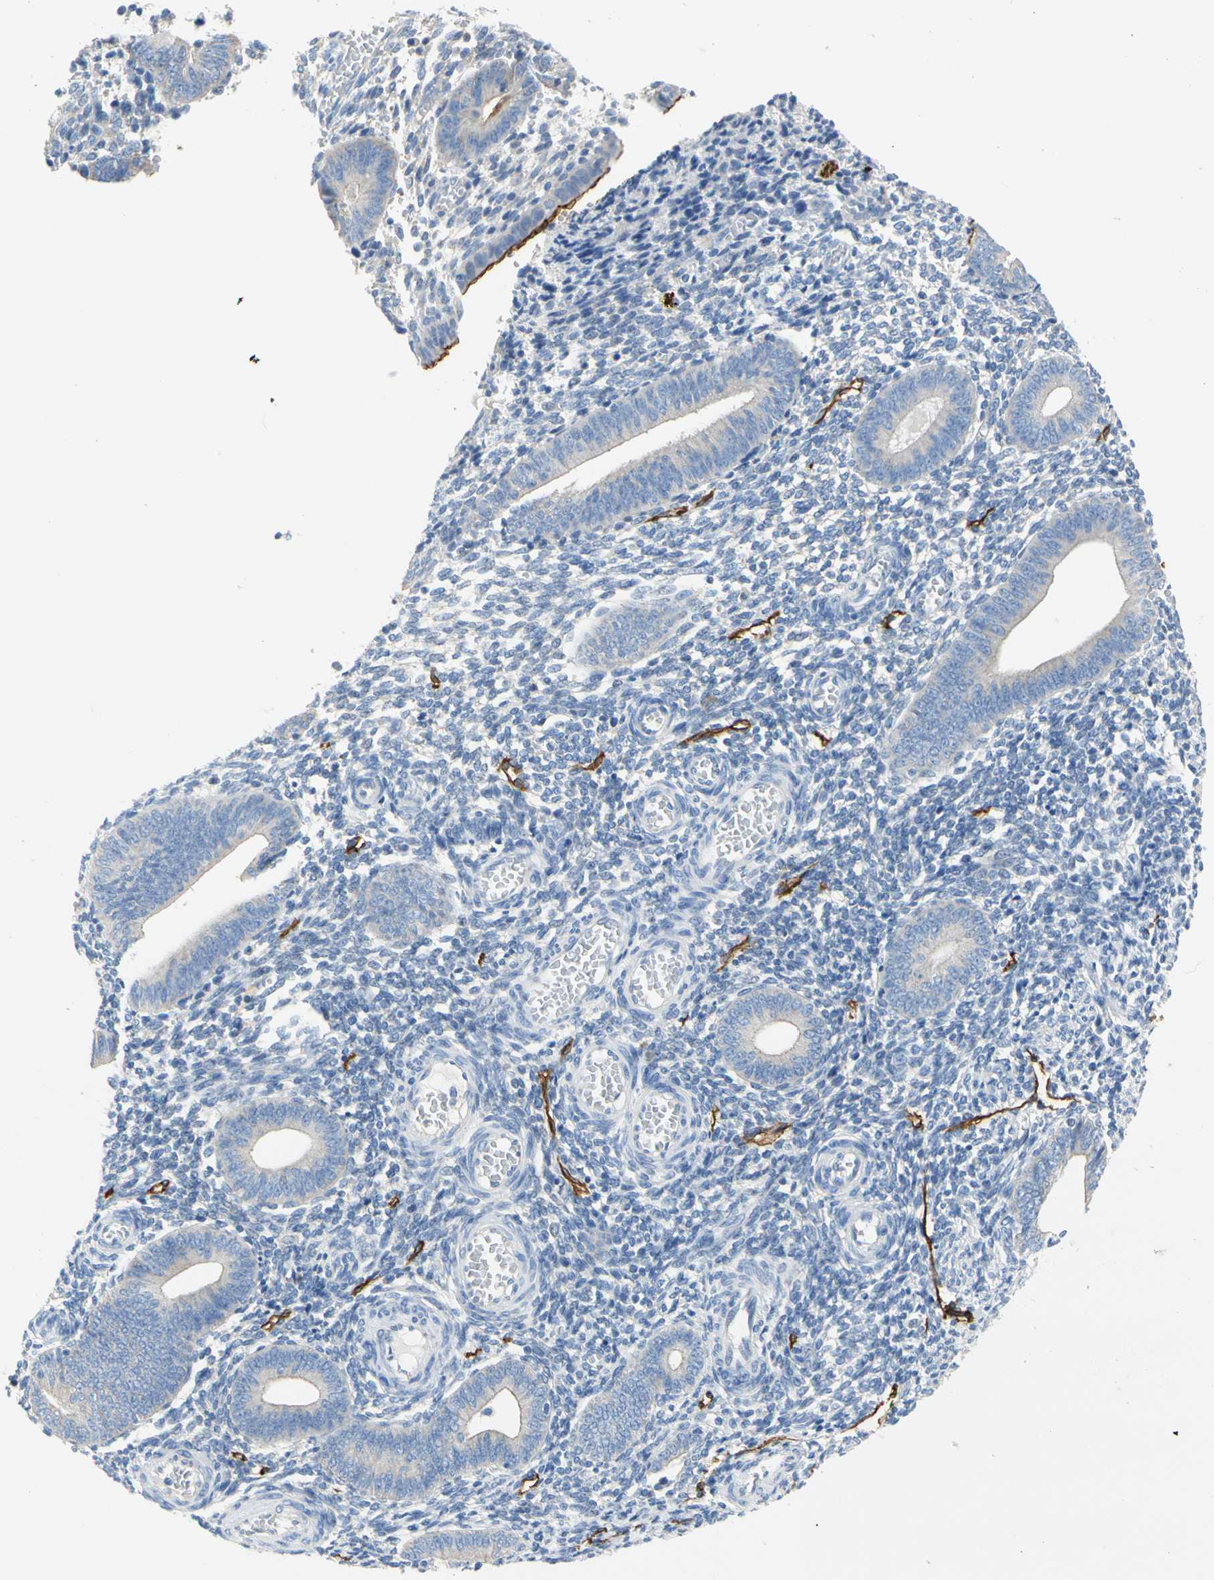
{"staining": {"intensity": "weak", "quantity": "<25%", "location": "cytoplasmic/membranous"}, "tissue": "endometrium", "cell_type": "Cells in endometrial stroma", "image_type": "normal", "snomed": [{"axis": "morphology", "description": "Normal tissue, NOS"}, {"axis": "topography", "description": "Uterus"}, {"axis": "topography", "description": "Endometrium"}], "caption": "DAB (3,3'-diaminobenzidine) immunohistochemical staining of normal endometrium reveals no significant expression in cells in endometrial stroma. (DAB immunohistochemistry visualized using brightfield microscopy, high magnification).", "gene": "PDPN", "patient": {"sex": "female", "age": 33}}